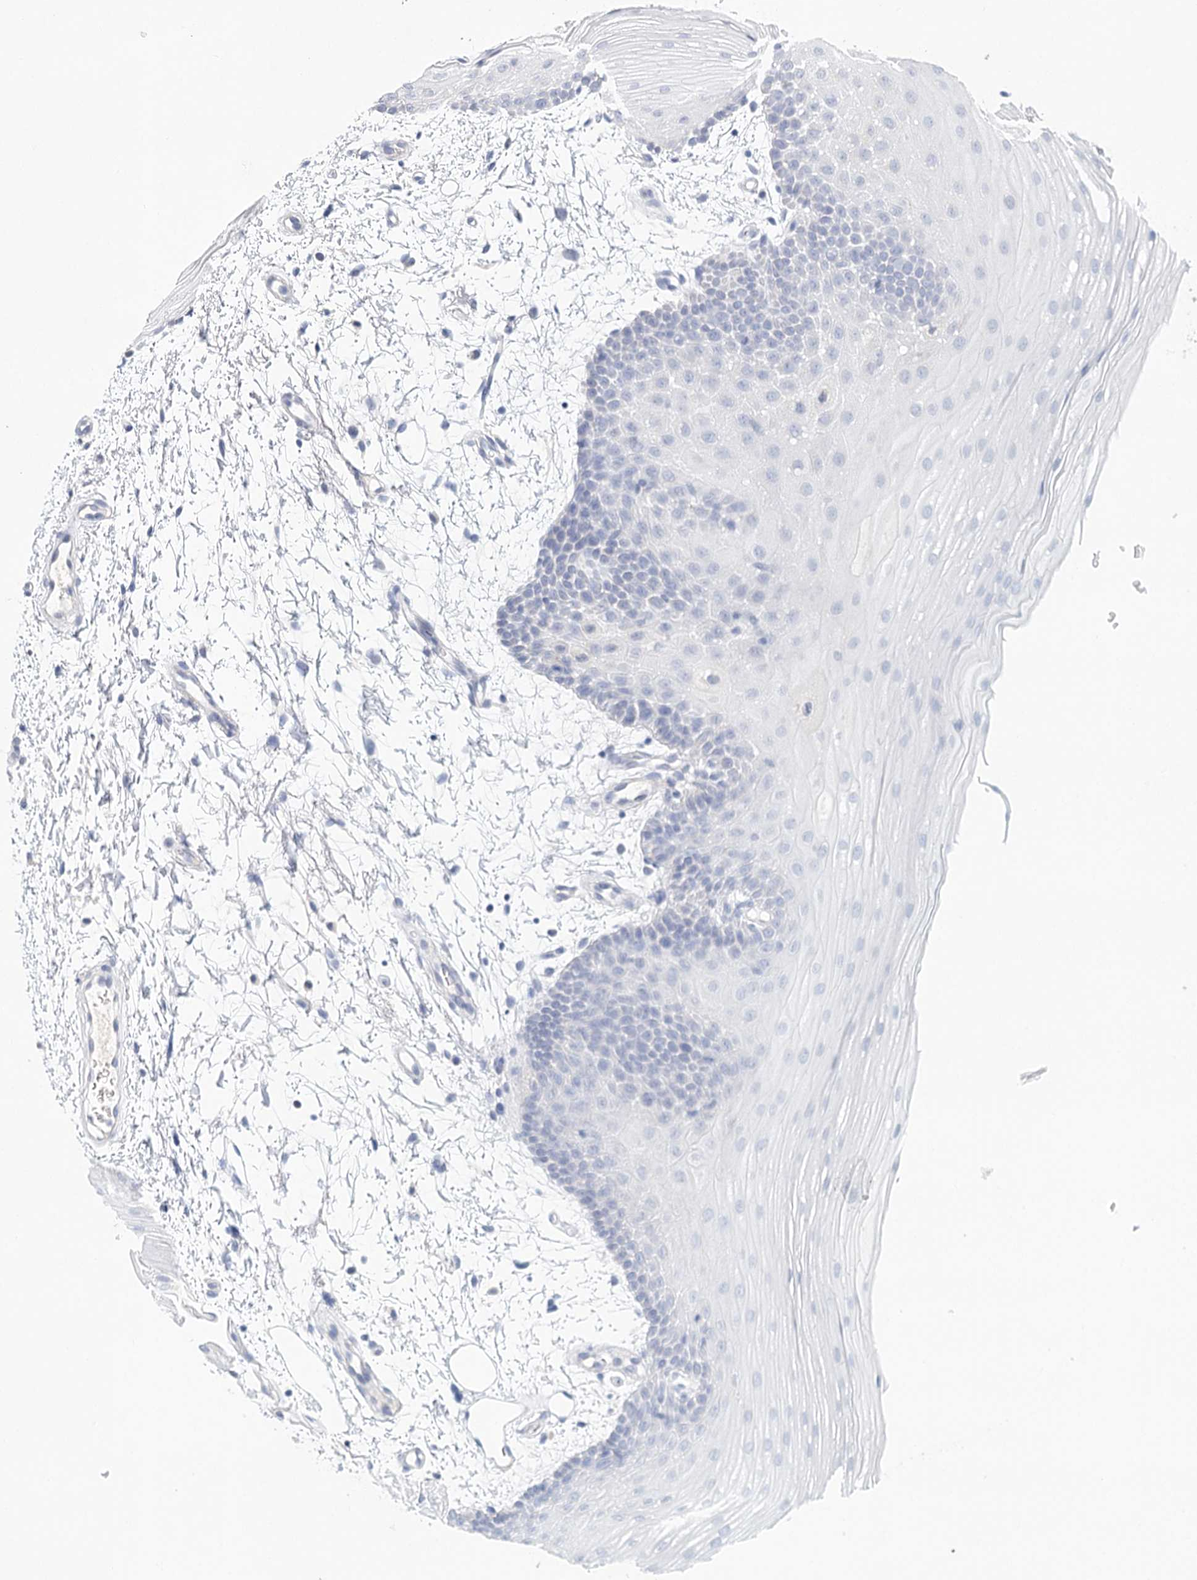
{"staining": {"intensity": "negative", "quantity": "none", "location": "none"}, "tissue": "oral mucosa", "cell_type": "Squamous epithelial cells", "image_type": "normal", "snomed": [{"axis": "morphology", "description": "Normal tissue, NOS"}, {"axis": "topography", "description": "Oral tissue"}], "caption": "This is an immunohistochemistry (IHC) micrograph of unremarkable oral mucosa. There is no expression in squamous epithelial cells.", "gene": "ARHGAP44", "patient": {"sex": "male", "age": 68}}